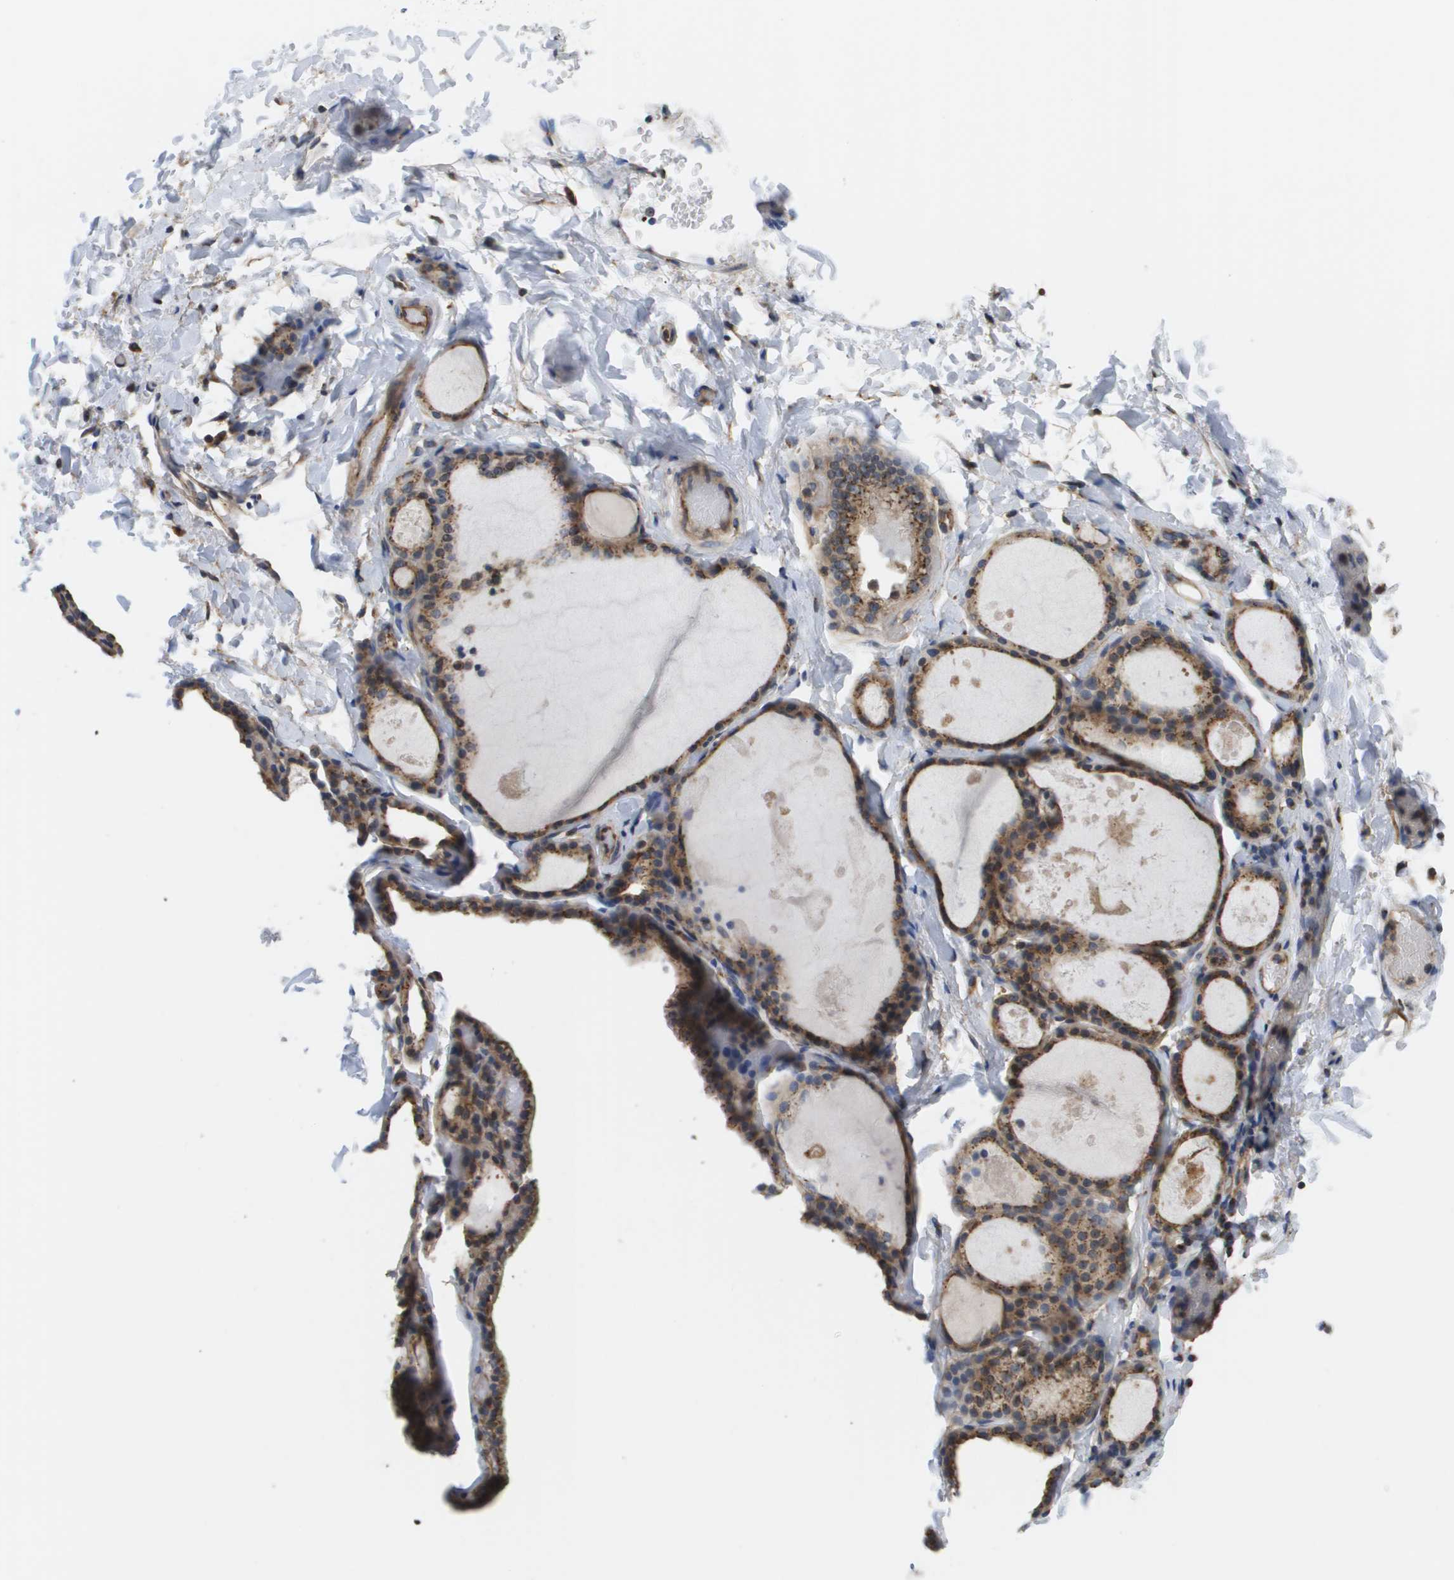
{"staining": {"intensity": "weak", "quantity": ">75%", "location": "cytoplasmic/membranous"}, "tissue": "thyroid gland", "cell_type": "Glandular cells", "image_type": "normal", "snomed": [{"axis": "morphology", "description": "Normal tissue, NOS"}, {"axis": "topography", "description": "Thyroid gland"}], "caption": "Approximately >75% of glandular cells in normal human thyroid gland show weak cytoplasmic/membranous protein staining as visualized by brown immunohistochemical staining.", "gene": "BST2", "patient": {"sex": "male", "age": 56}}